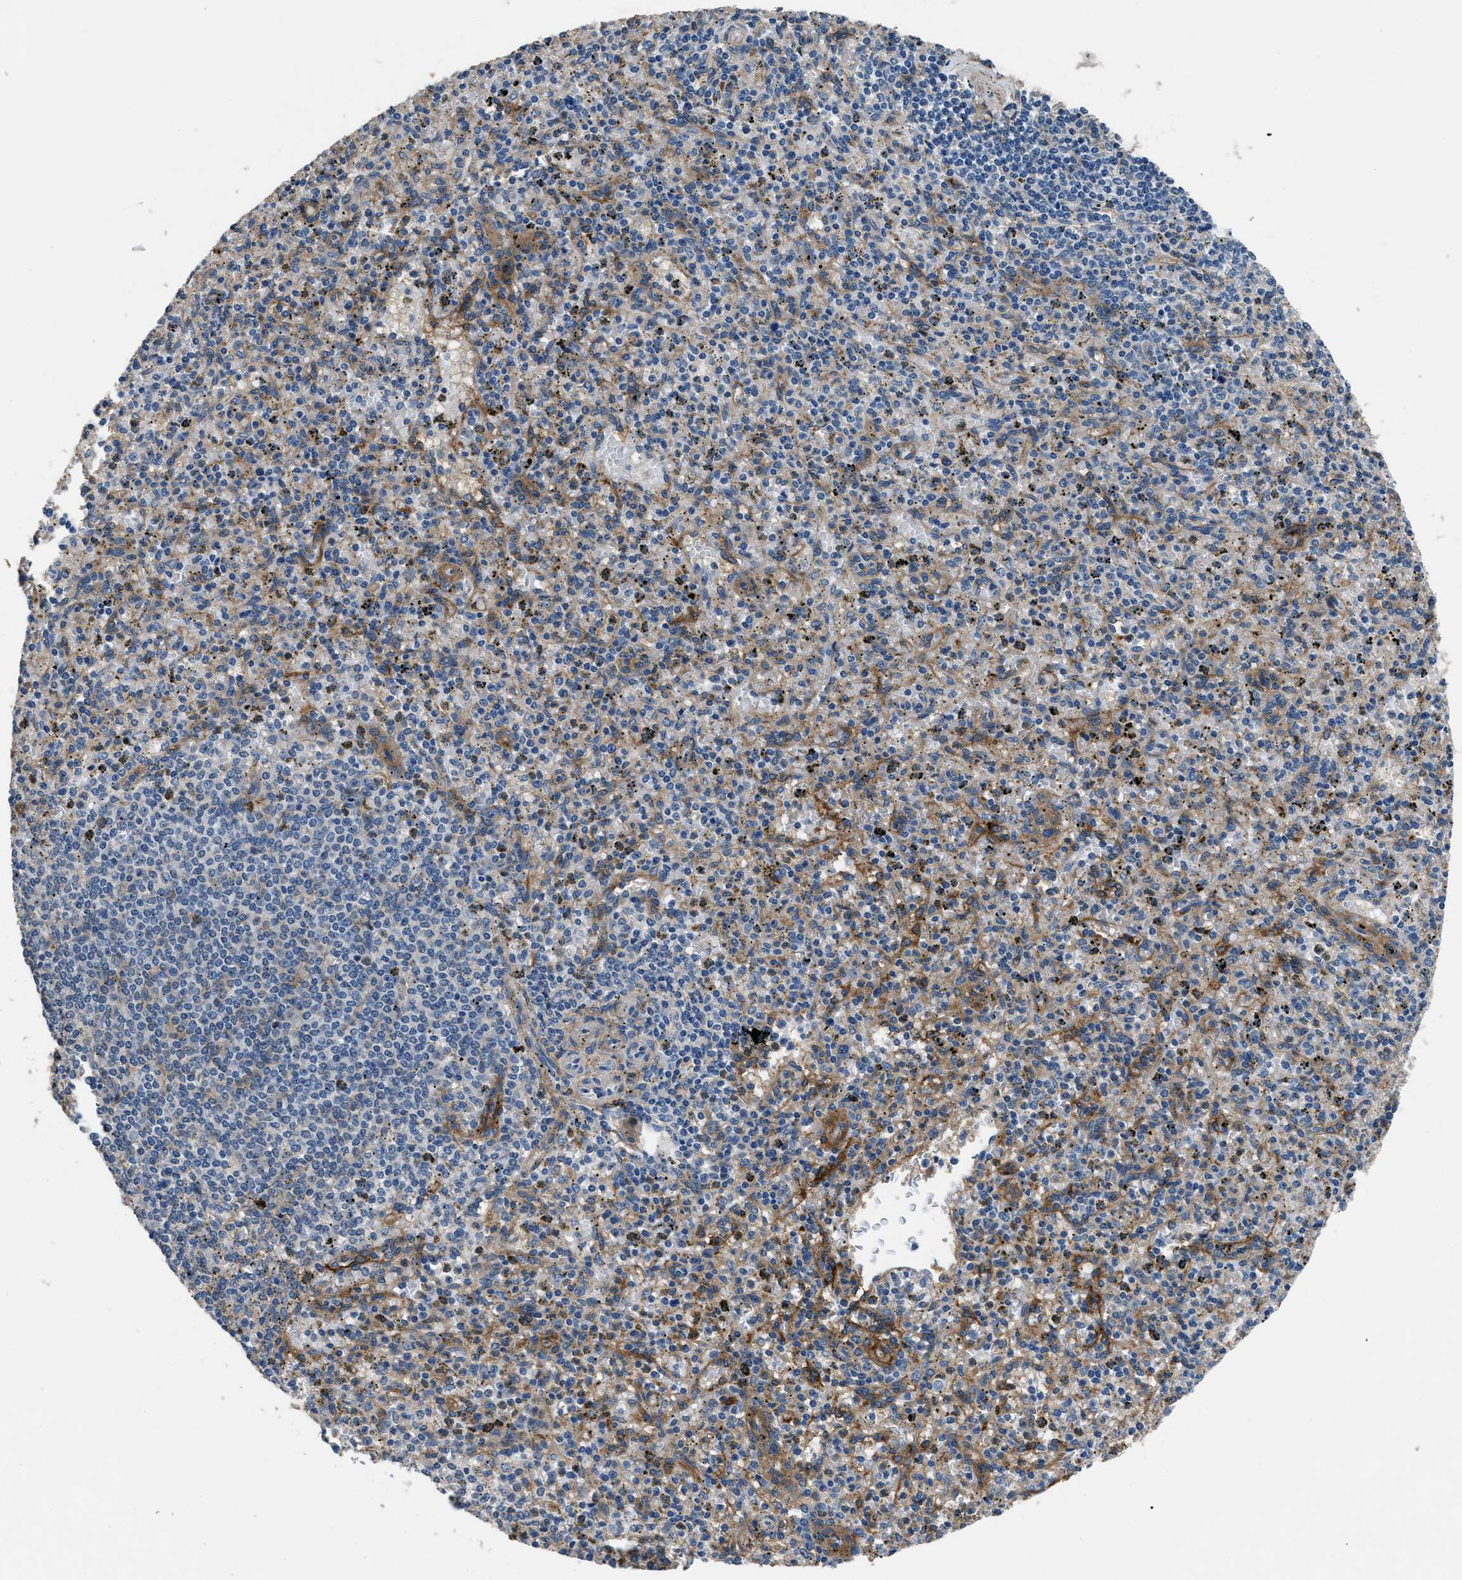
{"staining": {"intensity": "moderate", "quantity": "<25%", "location": "cytoplasmic/membranous"}, "tissue": "spleen", "cell_type": "Cells in red pulp", "image_type": "normal", "snomed": [{"axis": "morphology", "description": "Normal tissue, NOS"}, {"axis": "topography", "description": "Spleen"}], "caption": "A brown stain shows moderate cytoplasmic/membranous staining of a protein in cells in red pulp of benign human spleen. (IHC, brightfield microscopy, high magnification).", "gene": "CD276", "patient": {"sex": "male", "age": 72}}